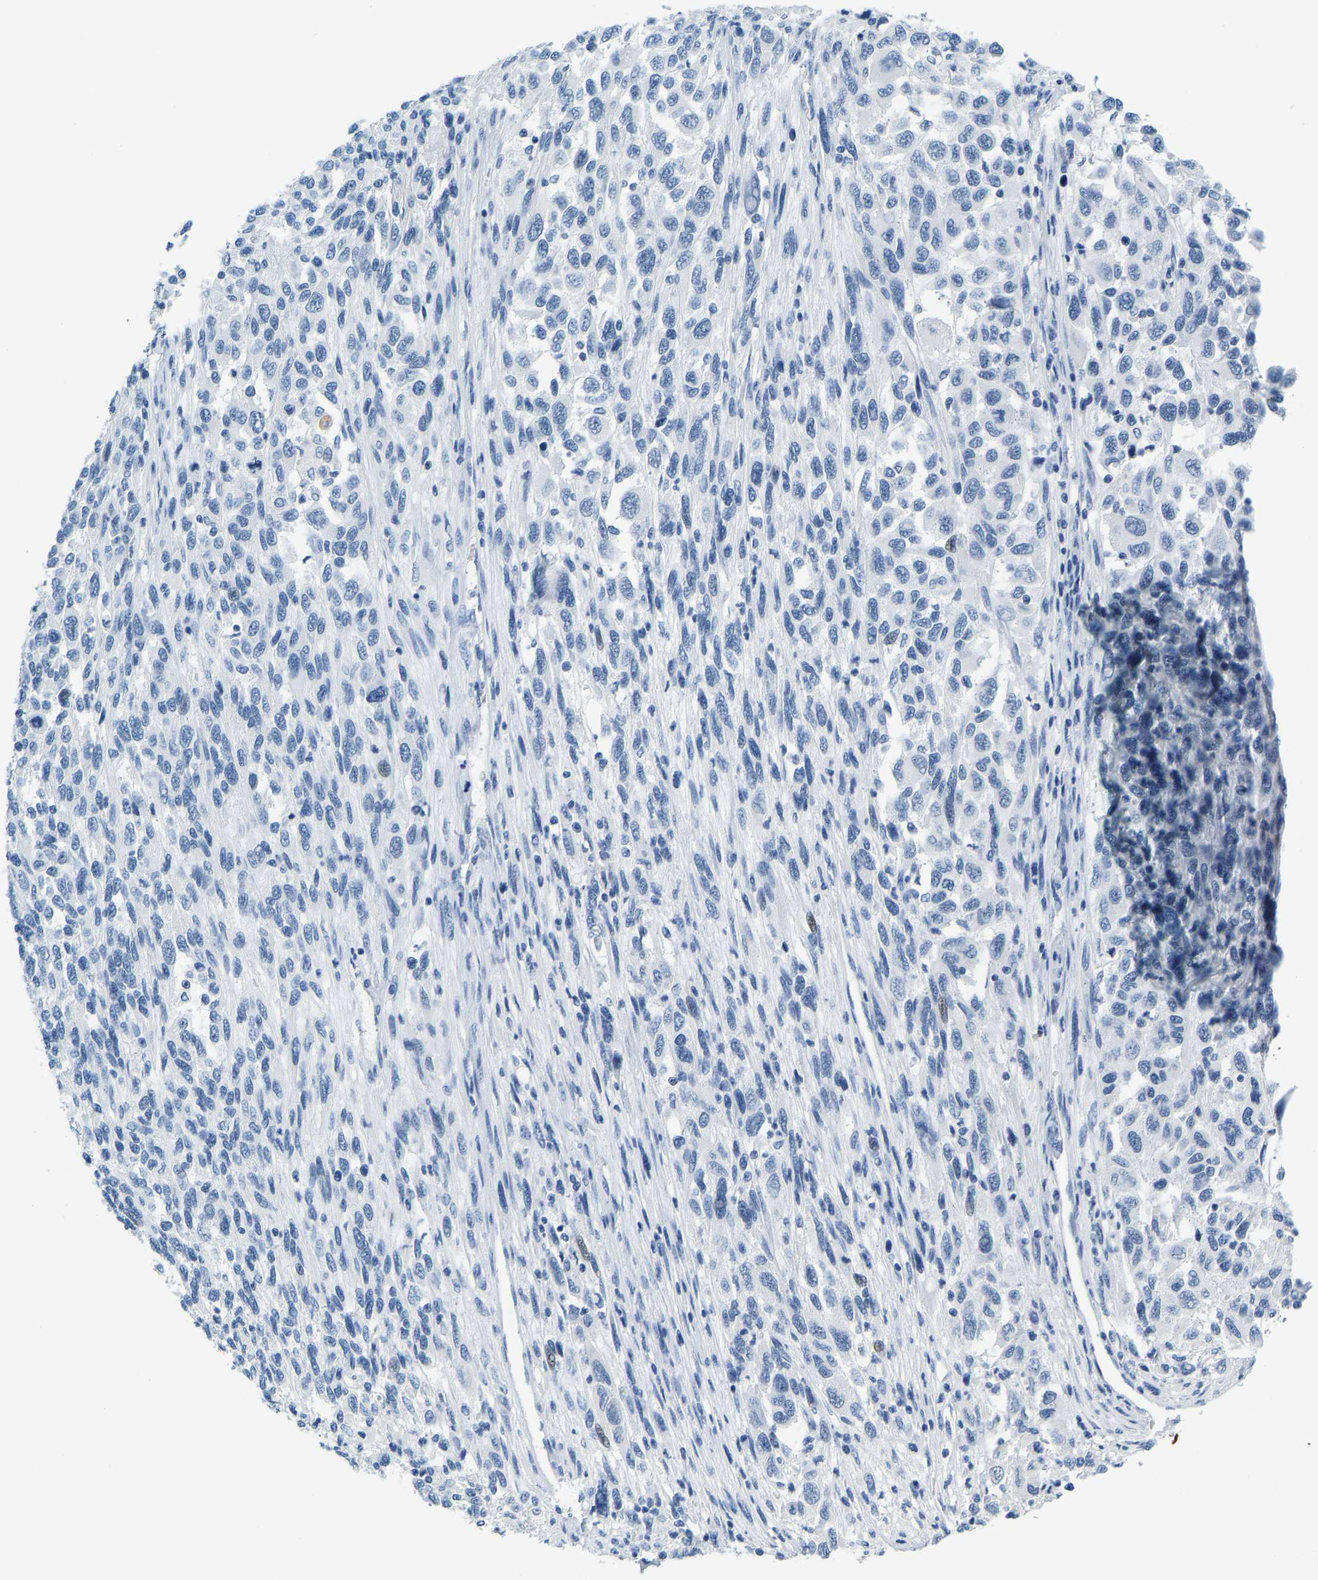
{"staining": {"intensity": "negative", "quantity": "none", "location": "none"}, "tissue": "melanoma", "cell_type": "Tumor cells", "image_type": "cancer", "snomed": [{"axis": "morphology", "description": "Malignant melanoma, Metastatic site"}, {"axis": "topography", "description": "Lymph node"}], "caption": "A high-resolution image shows IHC staining of melanoma, which exhibits no significant staining in tumor cells. (DAB immunohistochemistry (IHC) visualized using brightfield microscopy, high magnification).", "gene": "SERPINB3", "patient": {"sex": "male", "age": 61}}